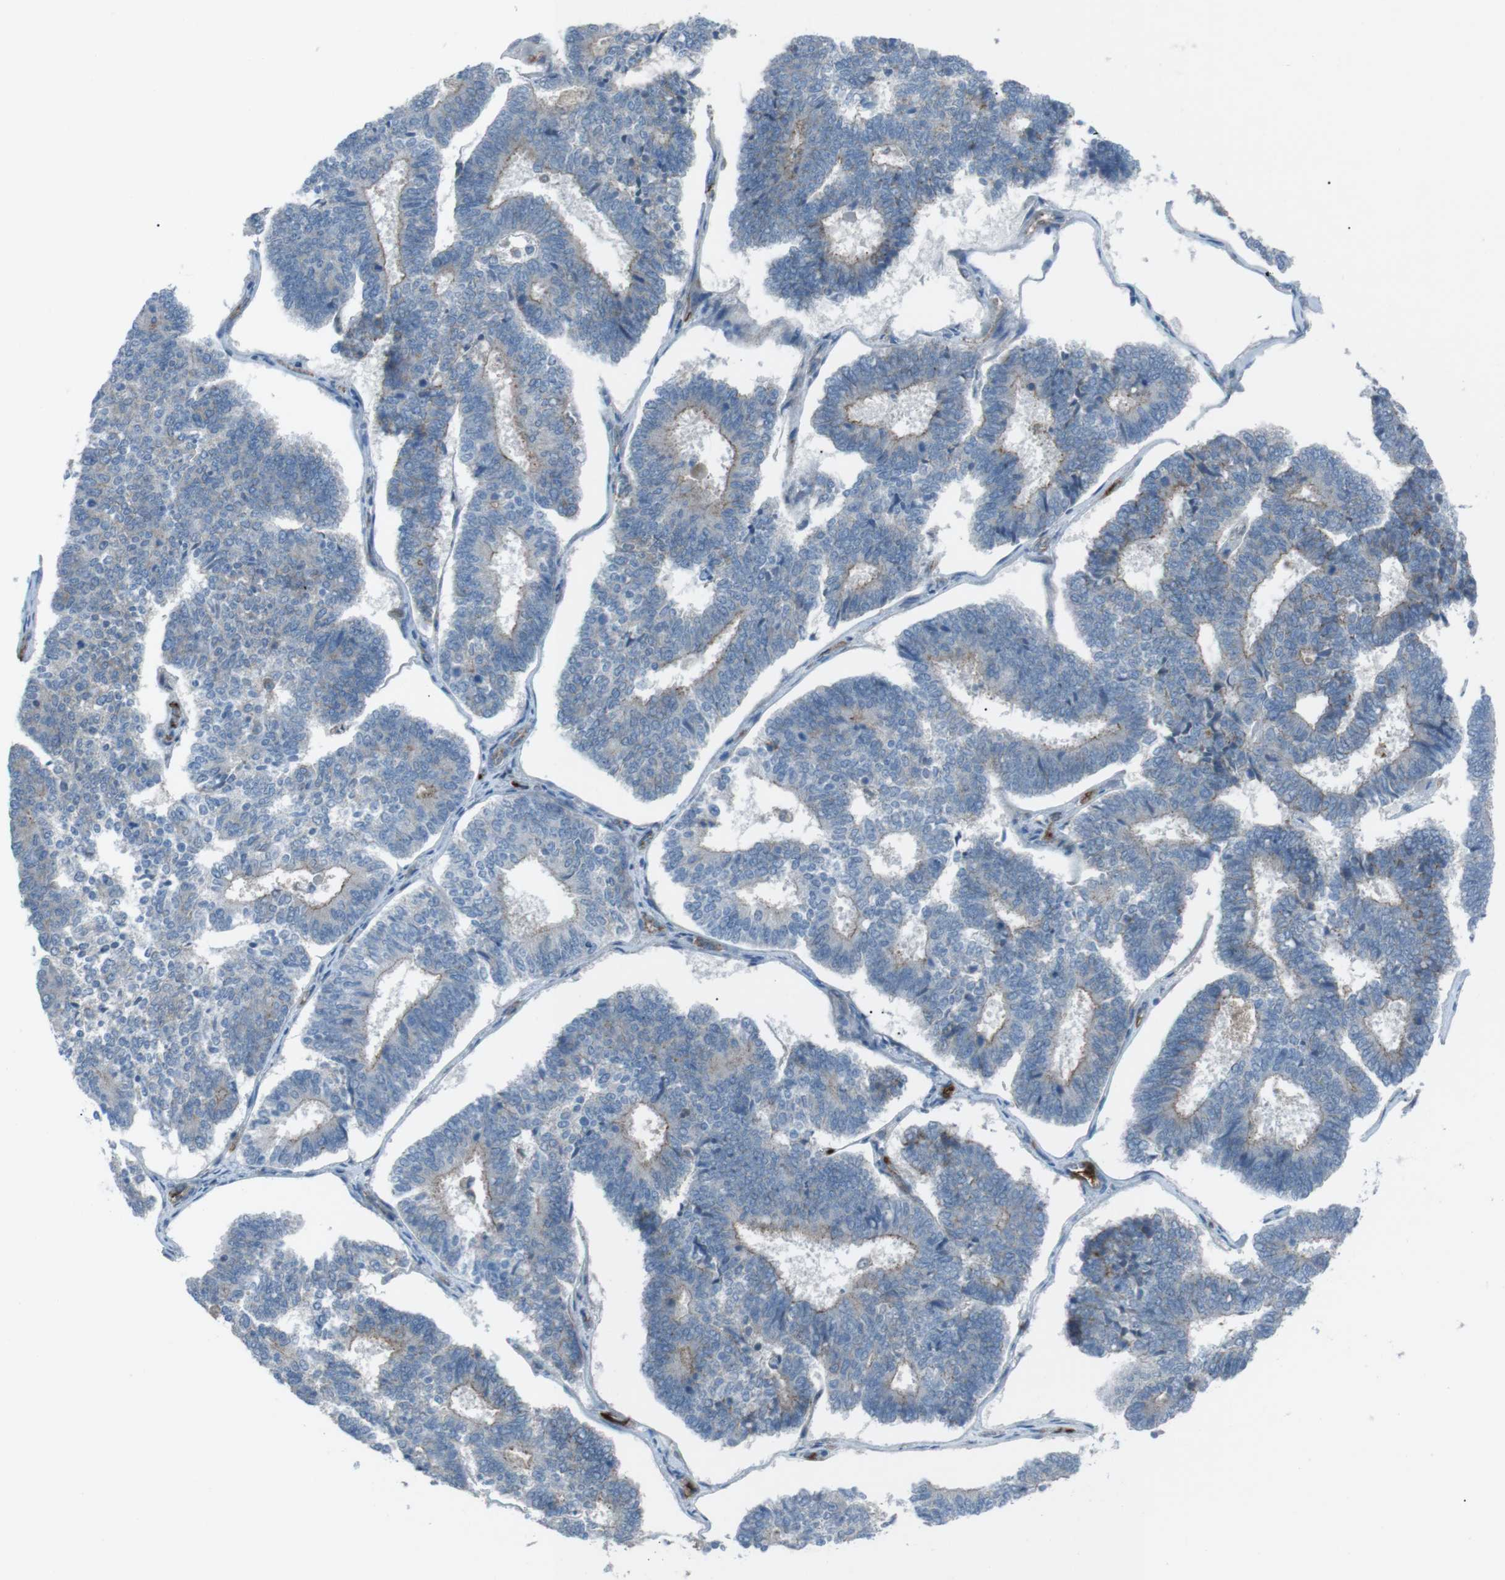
{"staining": {"intensity": "weak", "quantity": "25%-75%", "location": "cytoplasmic/membranous"}, "tissue": "endometrial cancer", "cell_type": "Tumor cells", "image_type": "cancer", "snomed": [{"axis": "morphology", "description": "Adenocarcinoma, NOS"}, {"axis": "topography", "description": "Endometrium"}], "caption": "IHC (DAB) staining of endometrial cancer (adenocarcinoma) exhibits weak cytoplasmic/membranous protein positivity in about 25%-75% of tumor cells.", "gene": "SPTA1", "patient": {"sex": "female", "age": 70}}